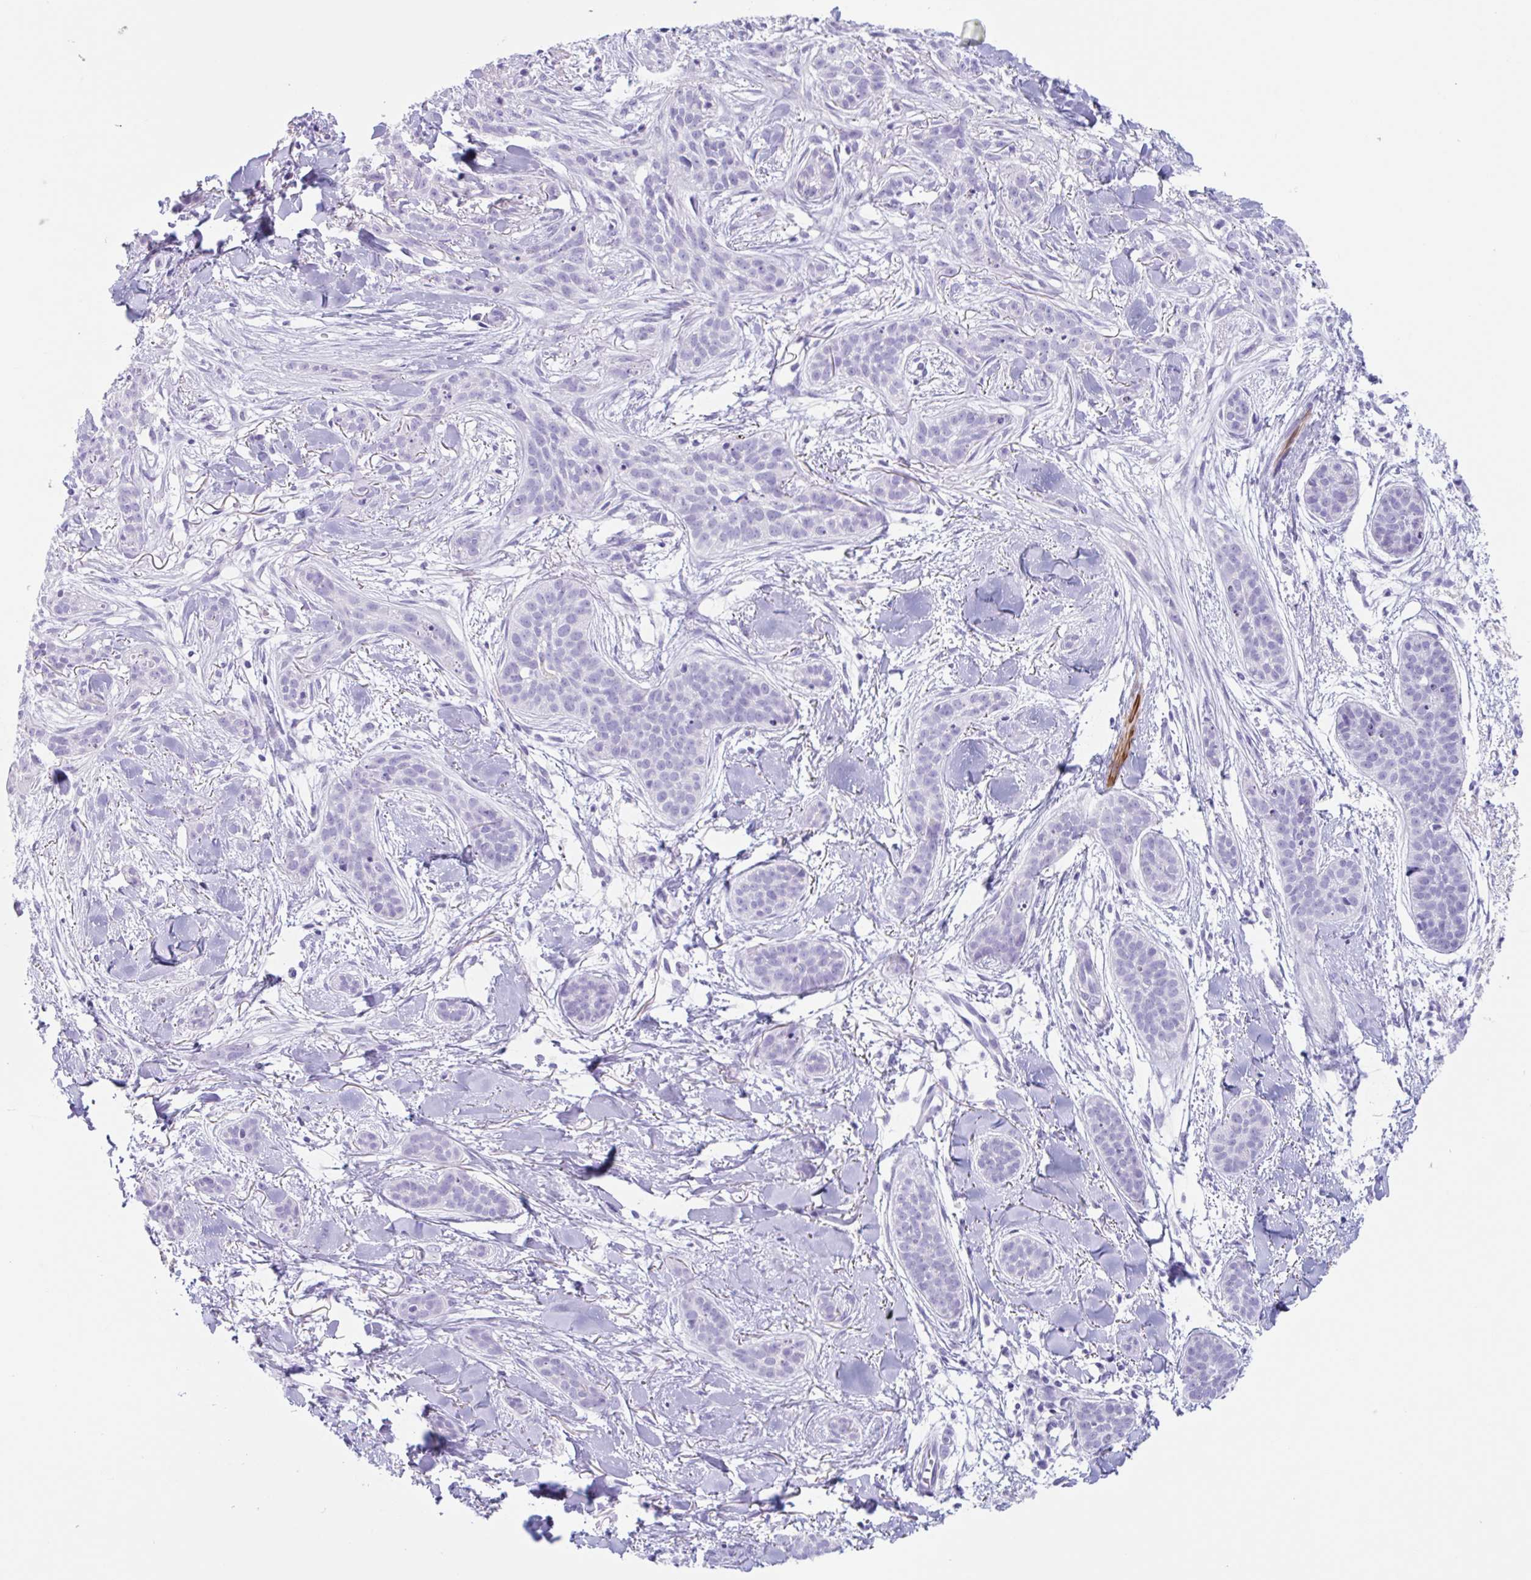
{"staining": {"intensity": "negative", "quantity": "none", "location": "none"}, "tissue": "skin cancer", "cell_type": "Tumor cells", "image_type": "cancer", "snomed": [{"axis": "morphology", "description": "Basal cell carcinoma"}, {"axis": "topography", "description": "Skin"}], "caption": "Image shows no protein expression in tumor cells of skin cancer tissue.", "gene": "TAS2R41", "patient": {"sex": "male", "age": 52}}